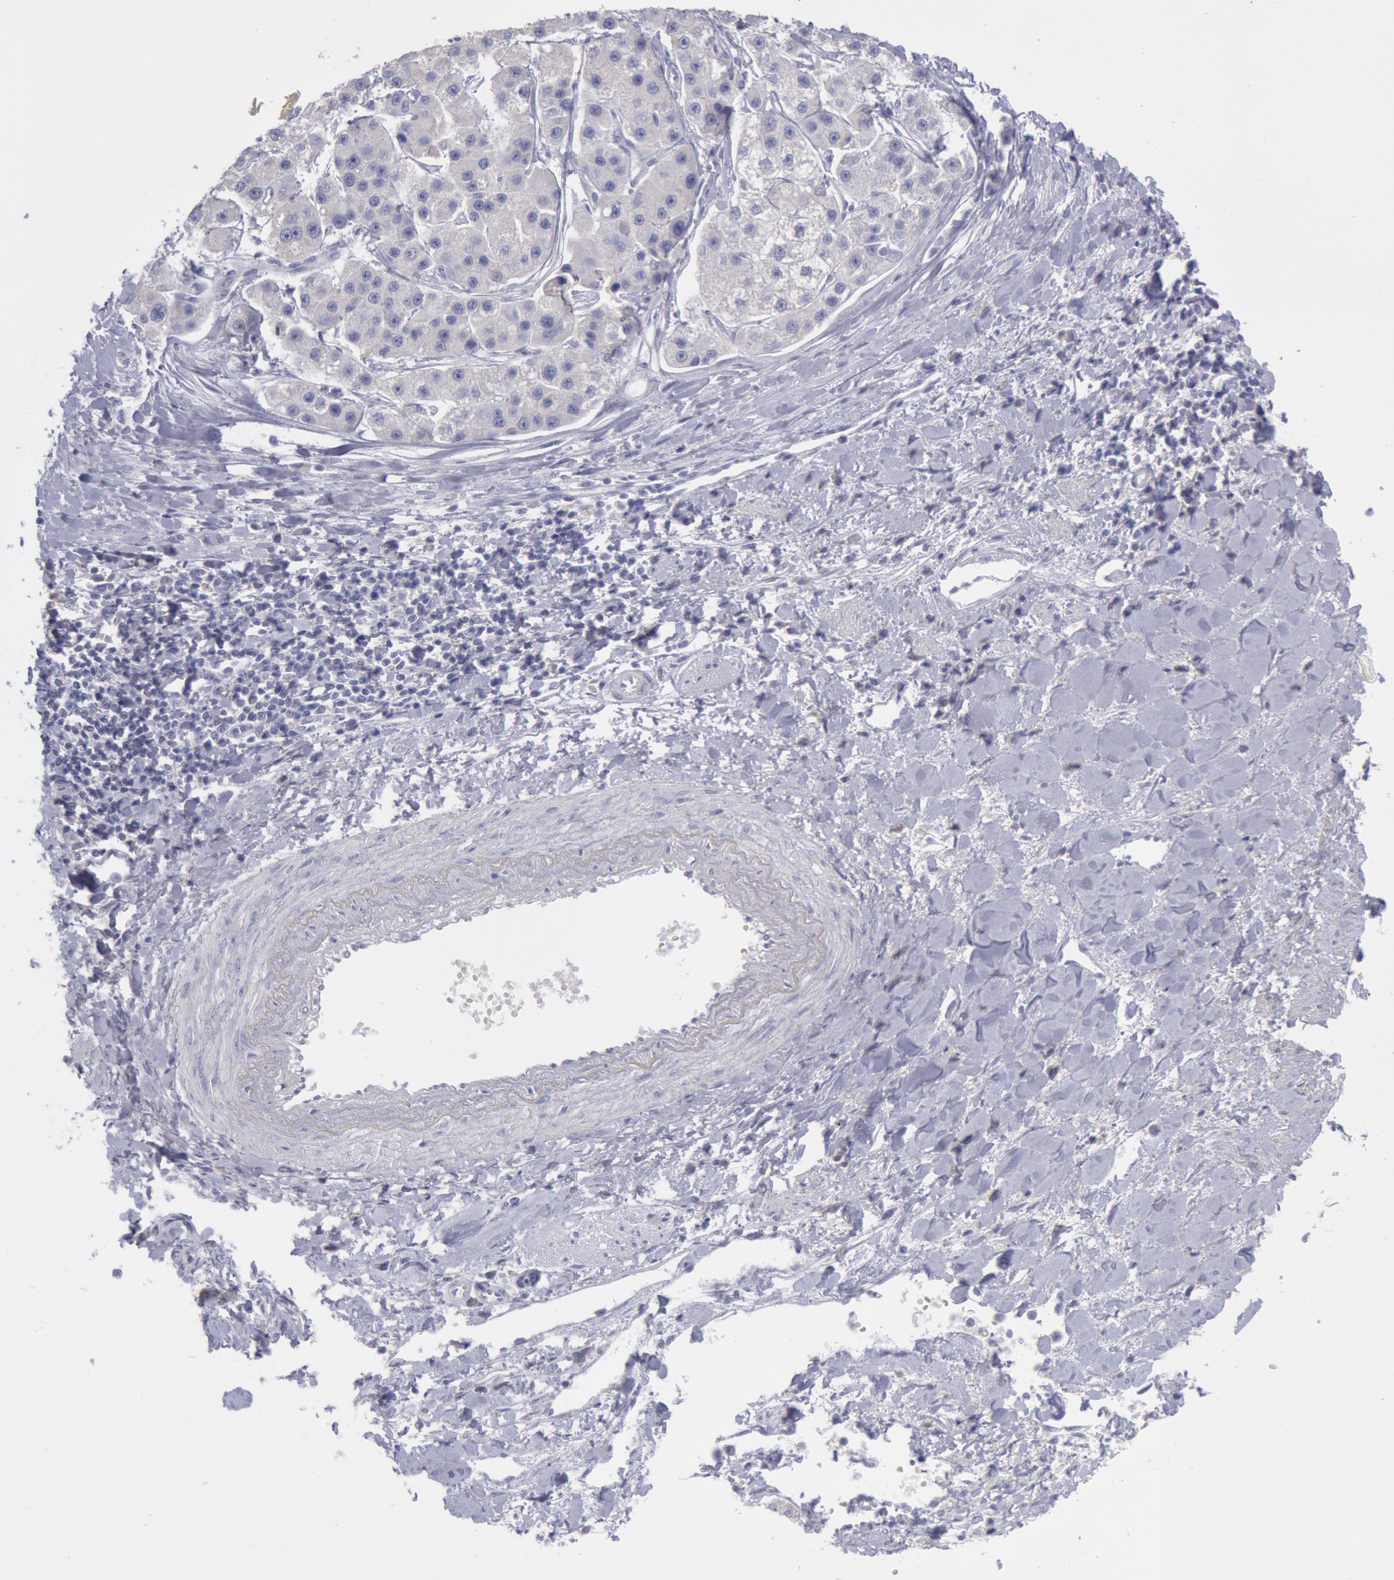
{"staining": {"intensity": "negative", "quantity": "none", "location": "none"}, "tissue": "liver cancer", "cell_type": "Tumor cells", "image_type": "cancer", "snomed": [{"axis": "morphology", "description": "Carcinoma, Hepatocellular, NOS"}, {"axis": "topography", "description": "Liver"}], "caption": "Liver cancer stained for a protein using immunohistochemistry shows no expression tumor cells.", "gene": "MYH7", "patient": {"sex": "female", "age": 85}}